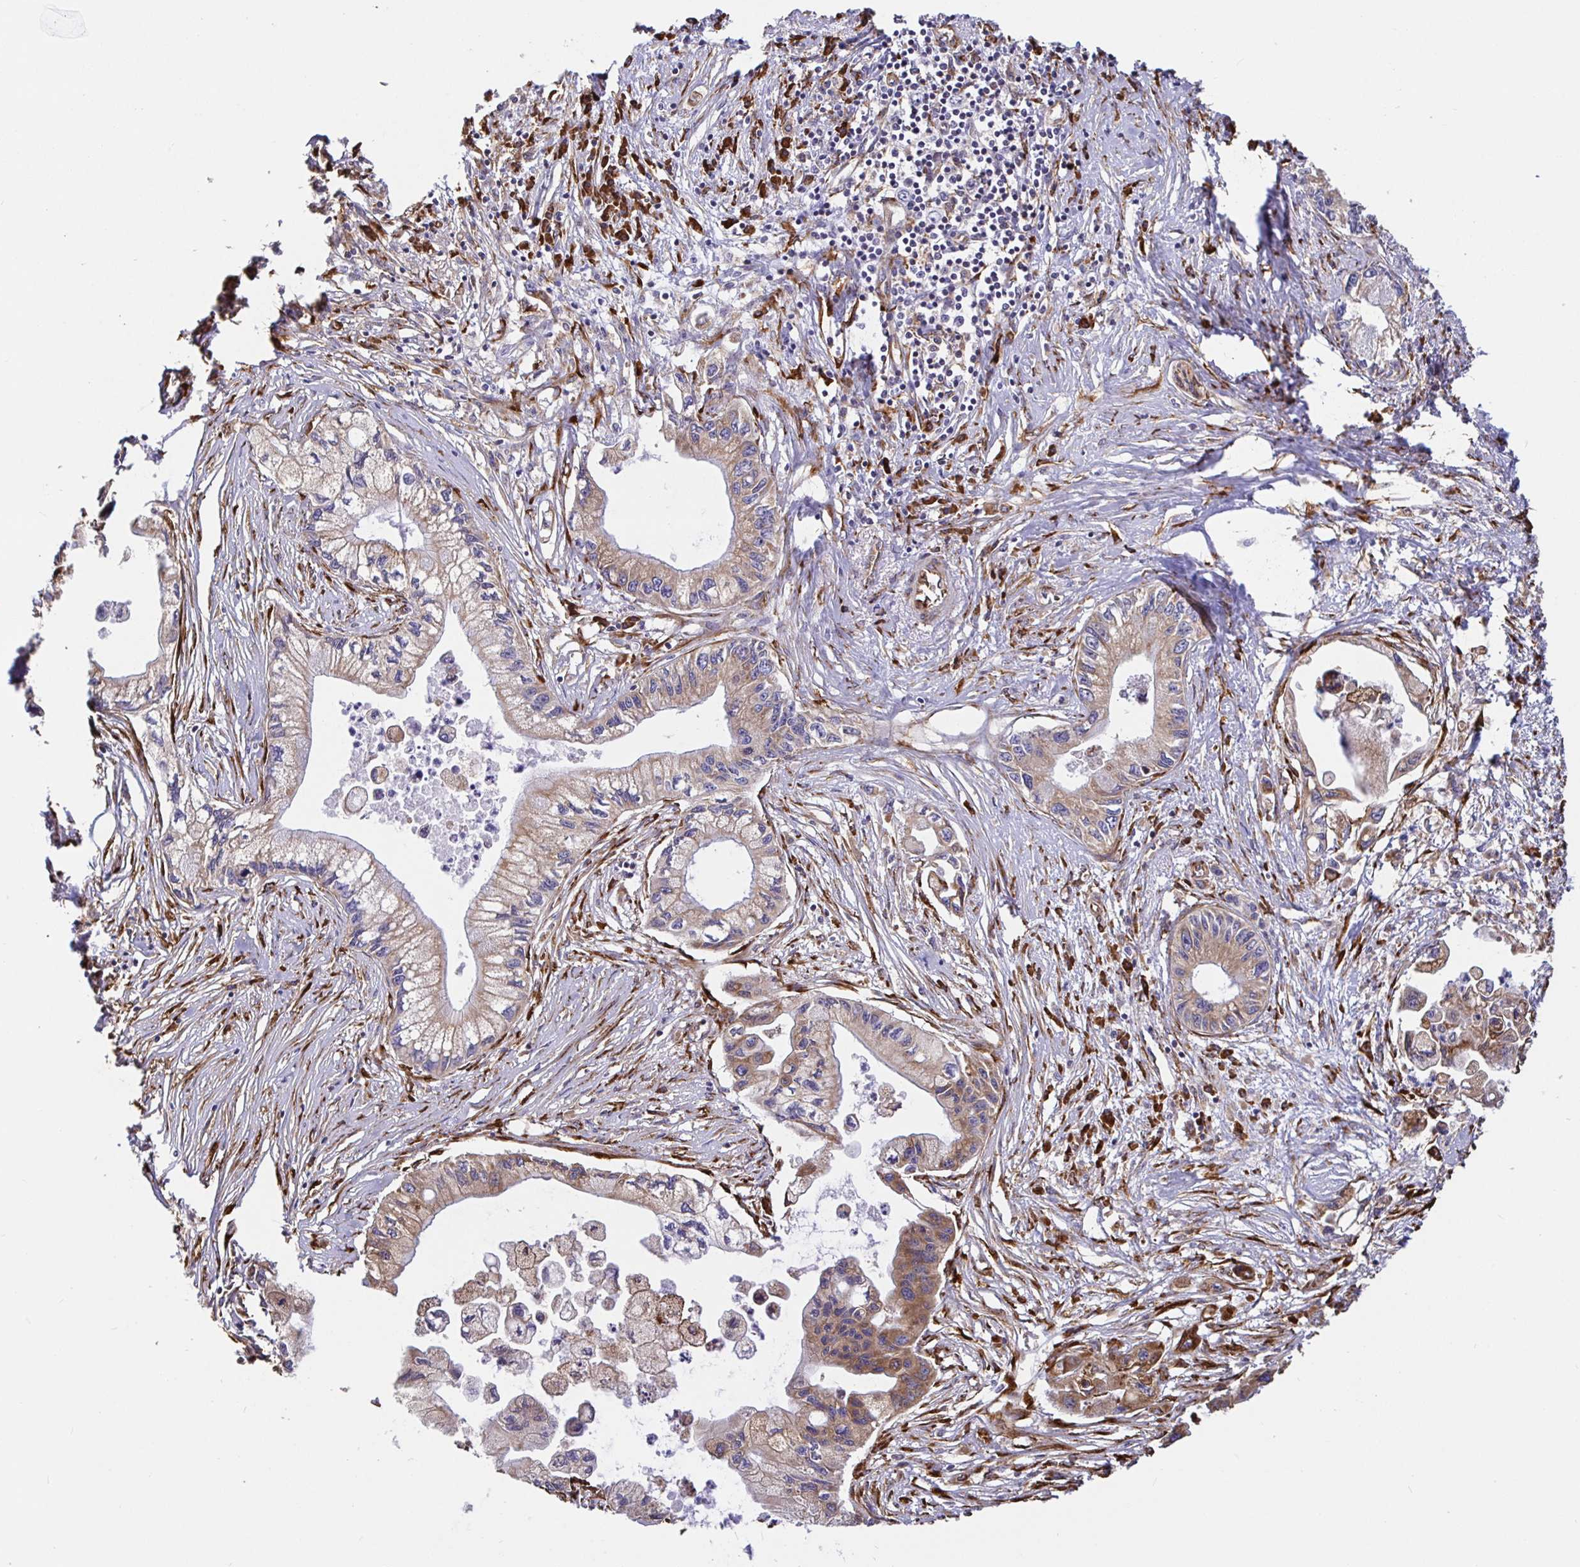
{"staining": {"intensity": "moderate", "quantity": ">75%", "location": "cytoplasmic/membranous"}, "tissue": "pancreatic cancer", "cell_type": "Tumor cells", "image_type": "cancer", "snomed": [{"axis": "morphology", "description": "Adenocarcinoma, NOS"}, {"axis": "topography", "description": "Pancreas"}], "caption": "Immunohistochemistry histopathology image of neoplastic tissue: pancreatic adenocarcinoma stained using IHC exhibits medium levels of moderate protein expression localized specifically in the cytoplasmic/membranous of tumor cells, appearing as a cytoplasmic/membranous brown color.", "gene": "MAOA", "patient": {"sex": "male", "age": 61}}